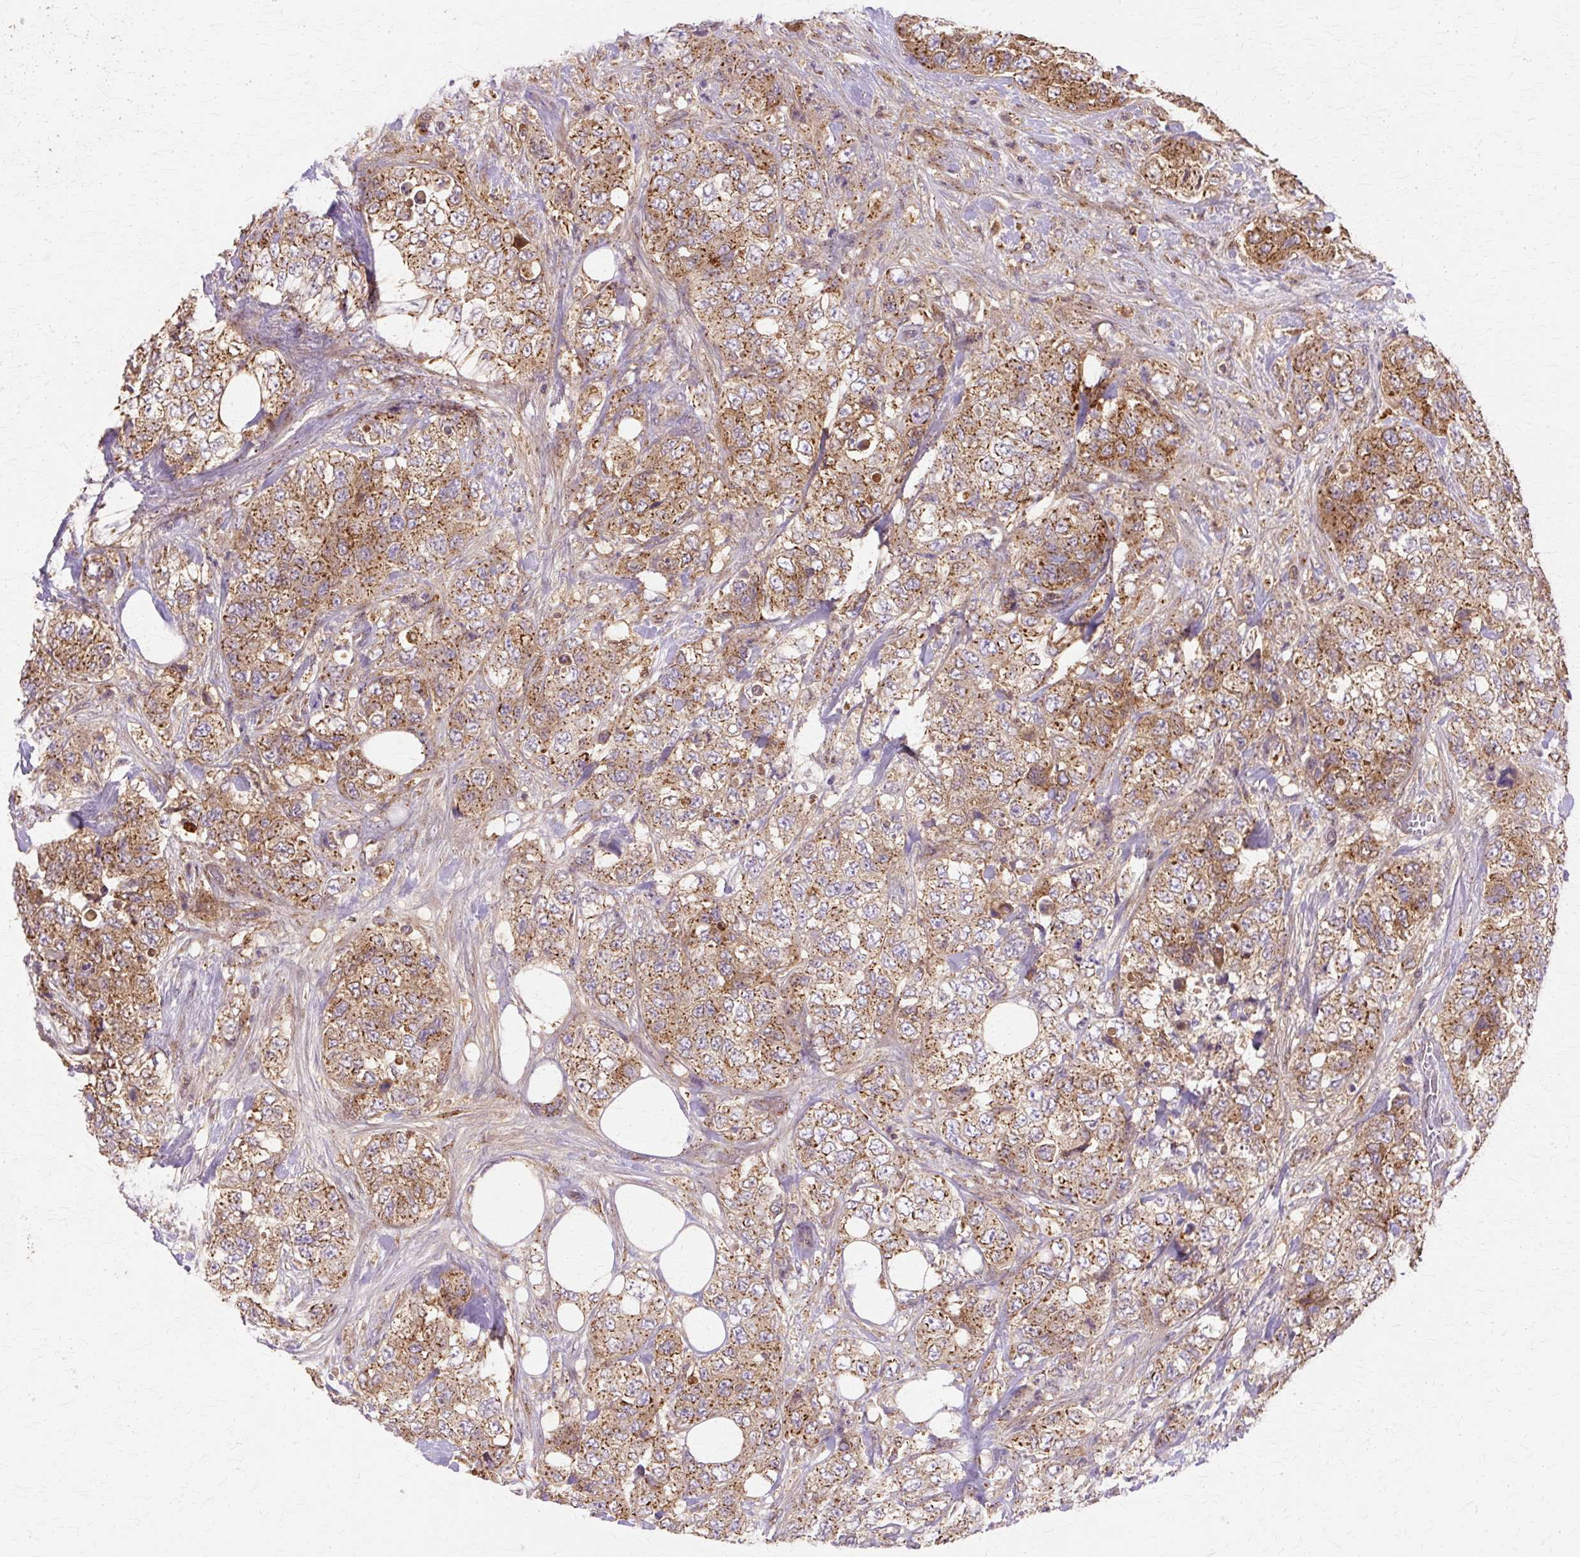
{"staining": {"intensity": "moderate", "quantity": ">75%", "location": "cytoplasmic/membranous"}, "tissue": "urothelial cancer", "cell_type": "Tumor cells", "image_type": "cancer", "snomed": [{"axis": "morphology", "description": "Urothelial carcinoma, High grade"}, {"axis": "topography", "description": "Urinary bladder"}], "caption": "This histopathology image reveals IHC staining of human urothelial cancer, with medium moderate cytoplasmic/membranous staining in approximately >75% of tumor cells.", "gene": "COPB1", "patient": {"sex": "female", "age": 78}}